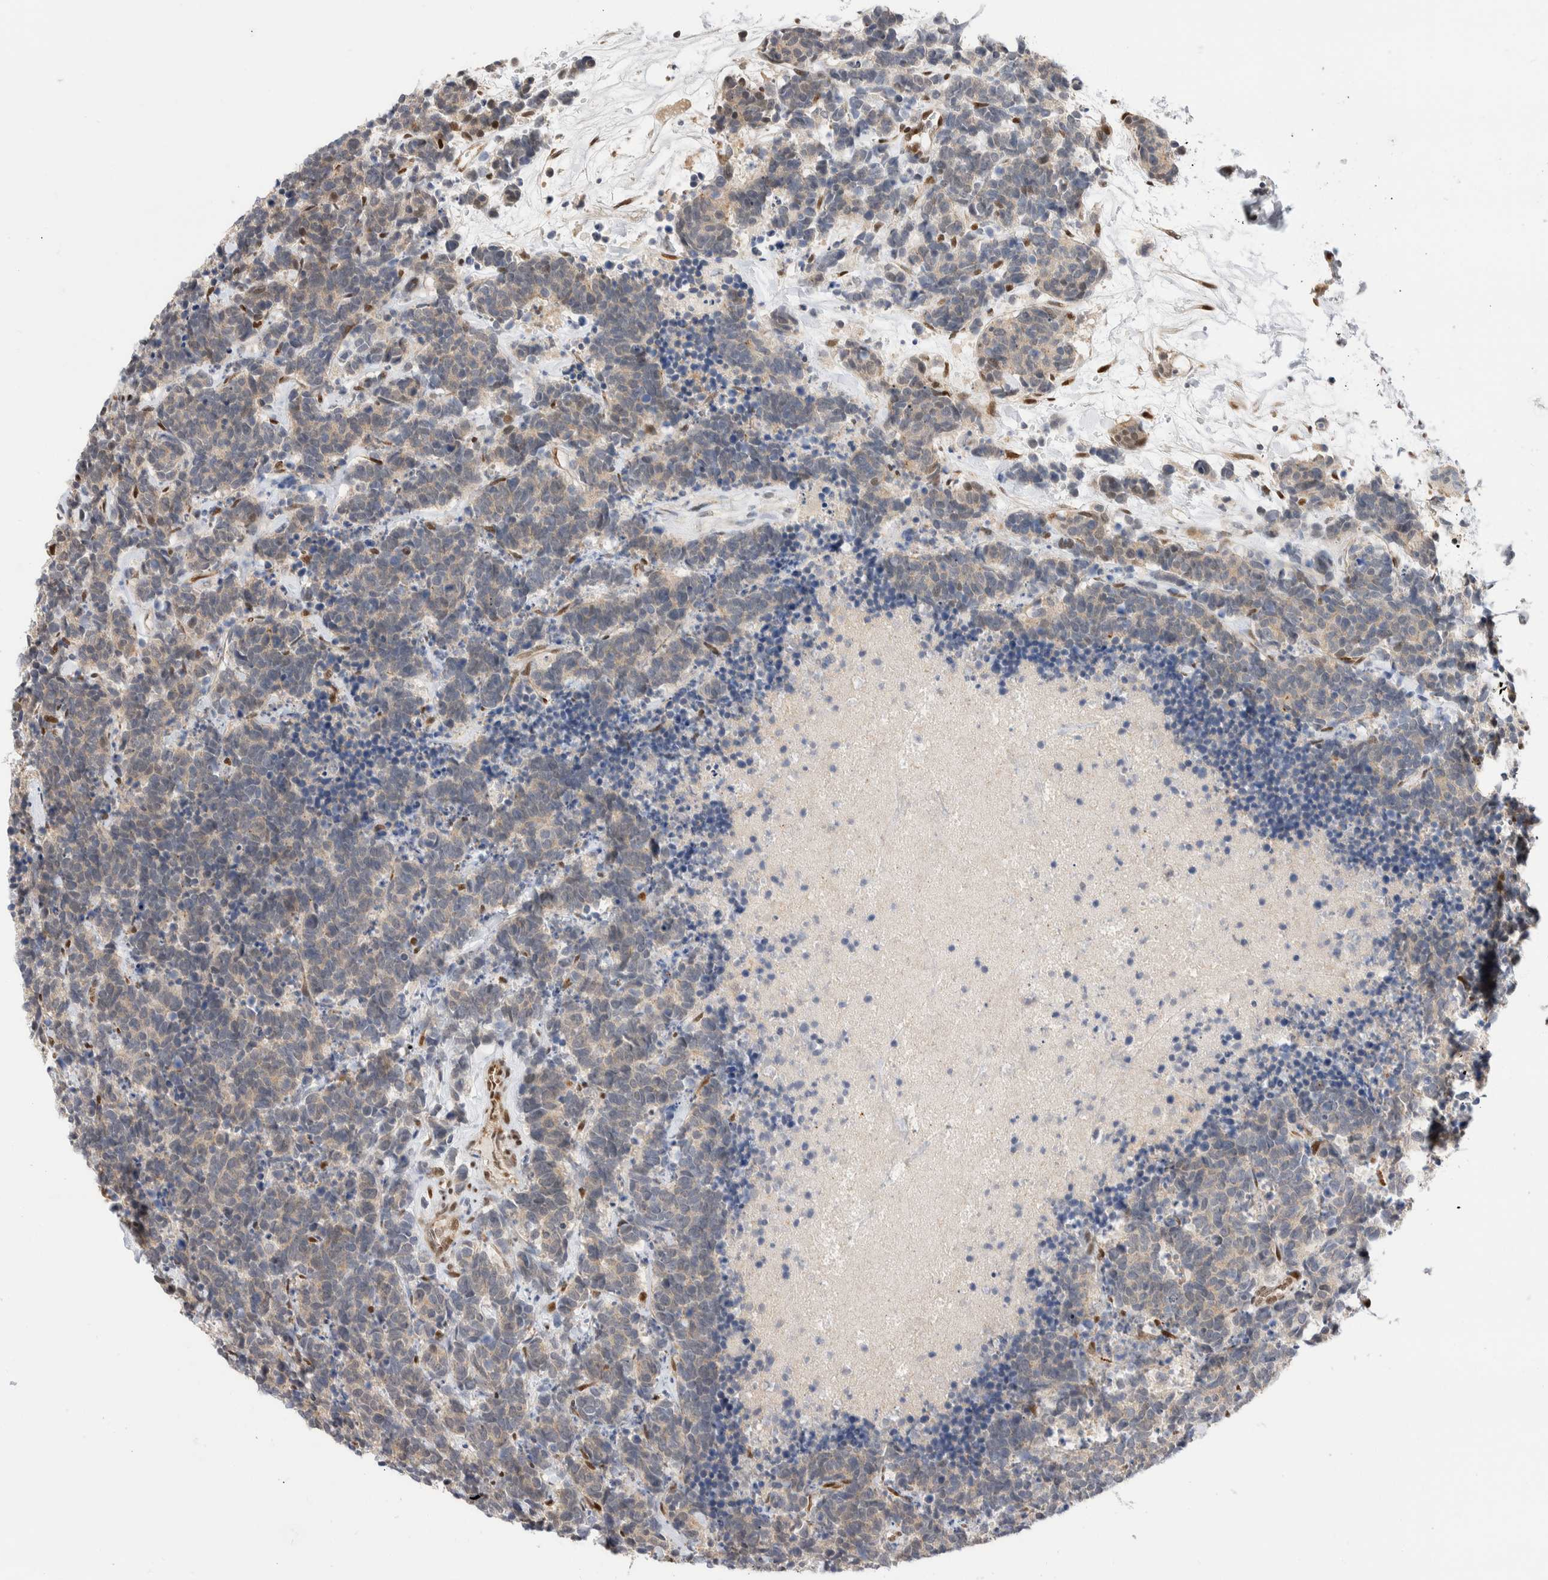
{"staining": {"intensity": "weak", "quantity": ">75%", "location": "cytoplasmic/membranous"}, "tissue": "carcinoid", "cell_type": "Tumor cells", "image_type": "cancer", "snomed": [{"axis": "morphology", "description": "Carcinoma, NOS"}, {"axis": "morphology", "description": "Carcinoid, malignant, NOS"}, {"axis": "topography", "description": "Urinary bladder"}], "caption": "A low amount of weak cytoplasmic/membranous expression is present in about >75% of tumor cells in carcinoid tissue.", "gene": "NSMAF", "patient": {"sex": "male", "age": 57}}